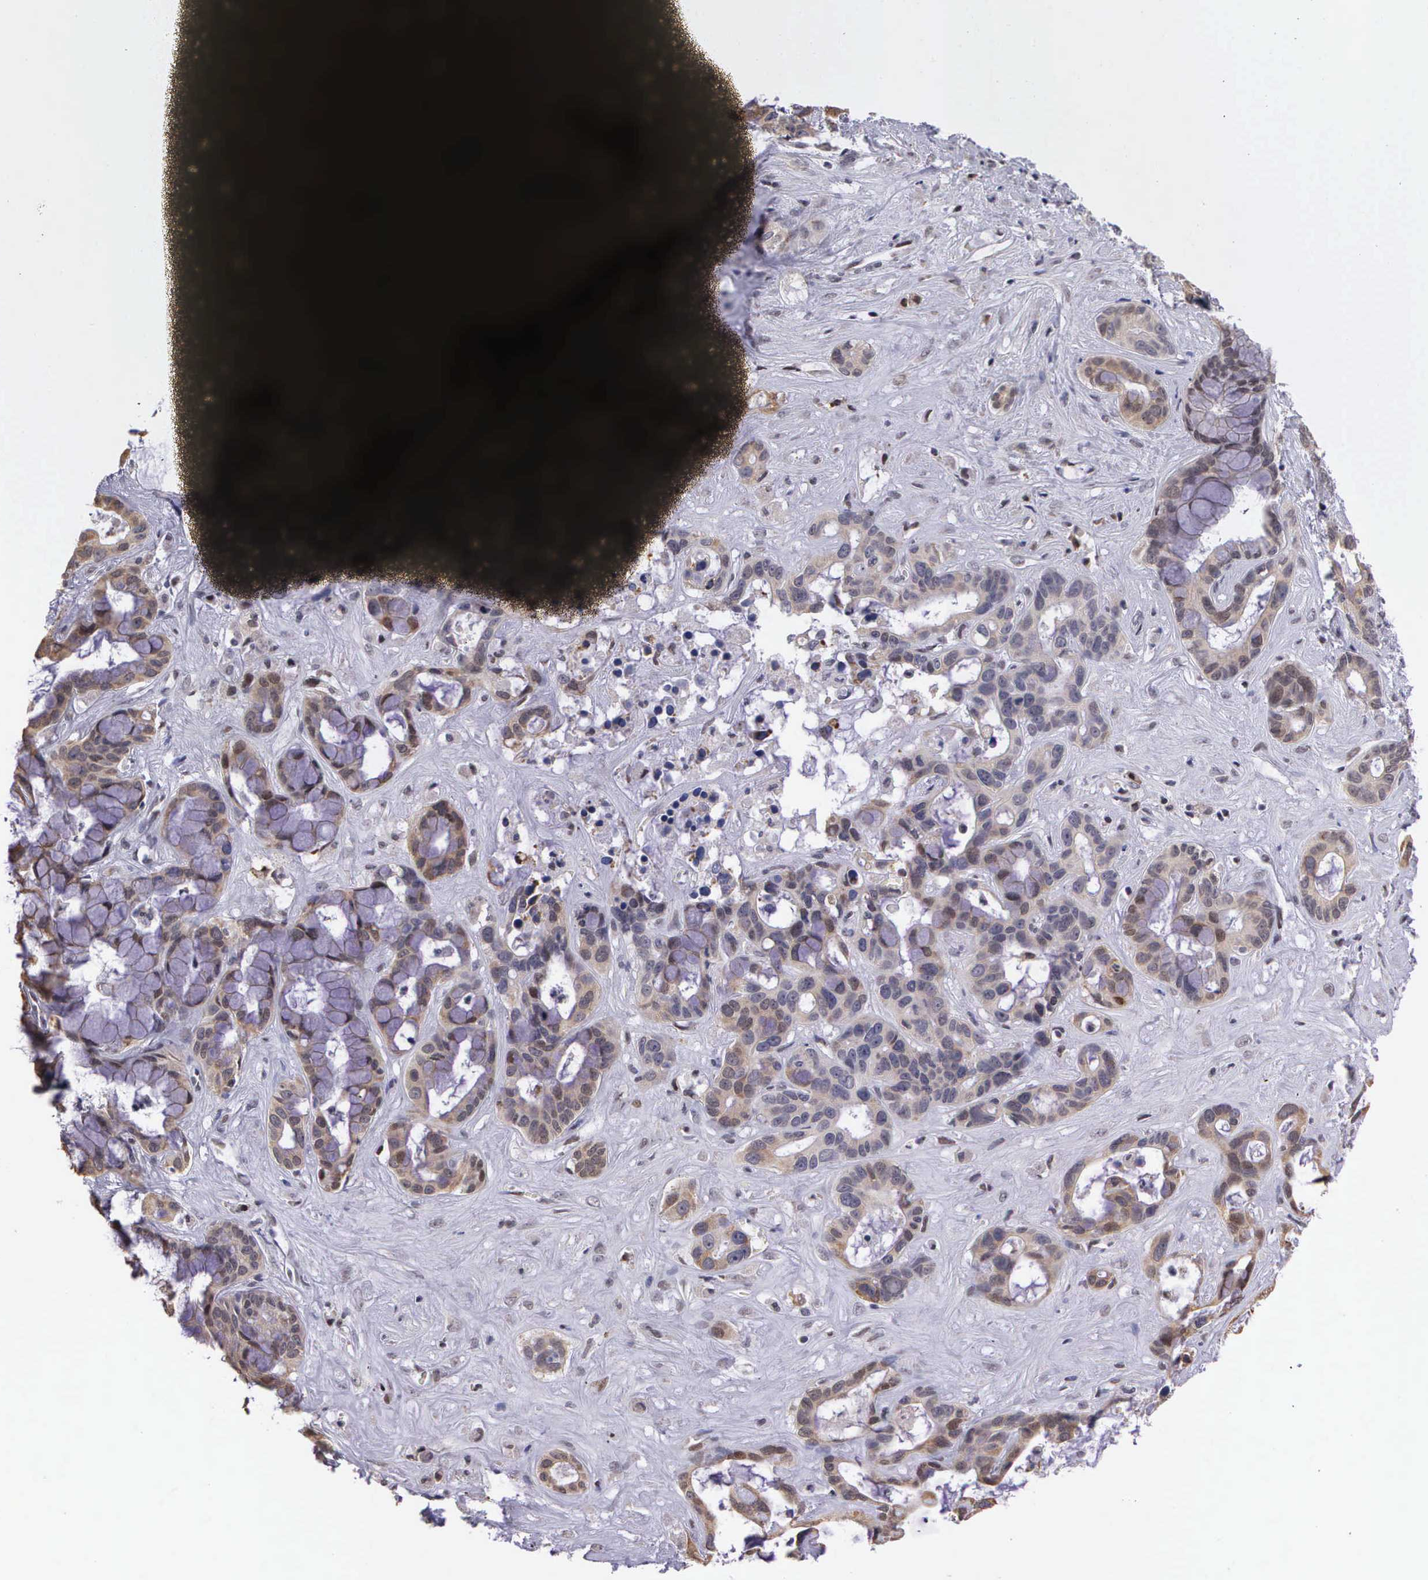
{"staining": {"intensity": "weak", "quantity": "25%-75%", "location": "cytoplasmic/membranous"}, "tissue": "liver cancer", "cell_type": "Tumor cells", "image_type": "cancer", "snomed": [{"axis": "morphology", "description": "Cholangiocarcinoma"}, {"axis": "topography", "description": "Liver"}], "caption": "Liver cancer stained with immunohistochemistry (IHC) demonstrates weak cytoplasmic/membranous staining in about 25%-75% of tumor cells.", "gene": "SLC25A21", "patient": {"sex": "female", "age": 65}}